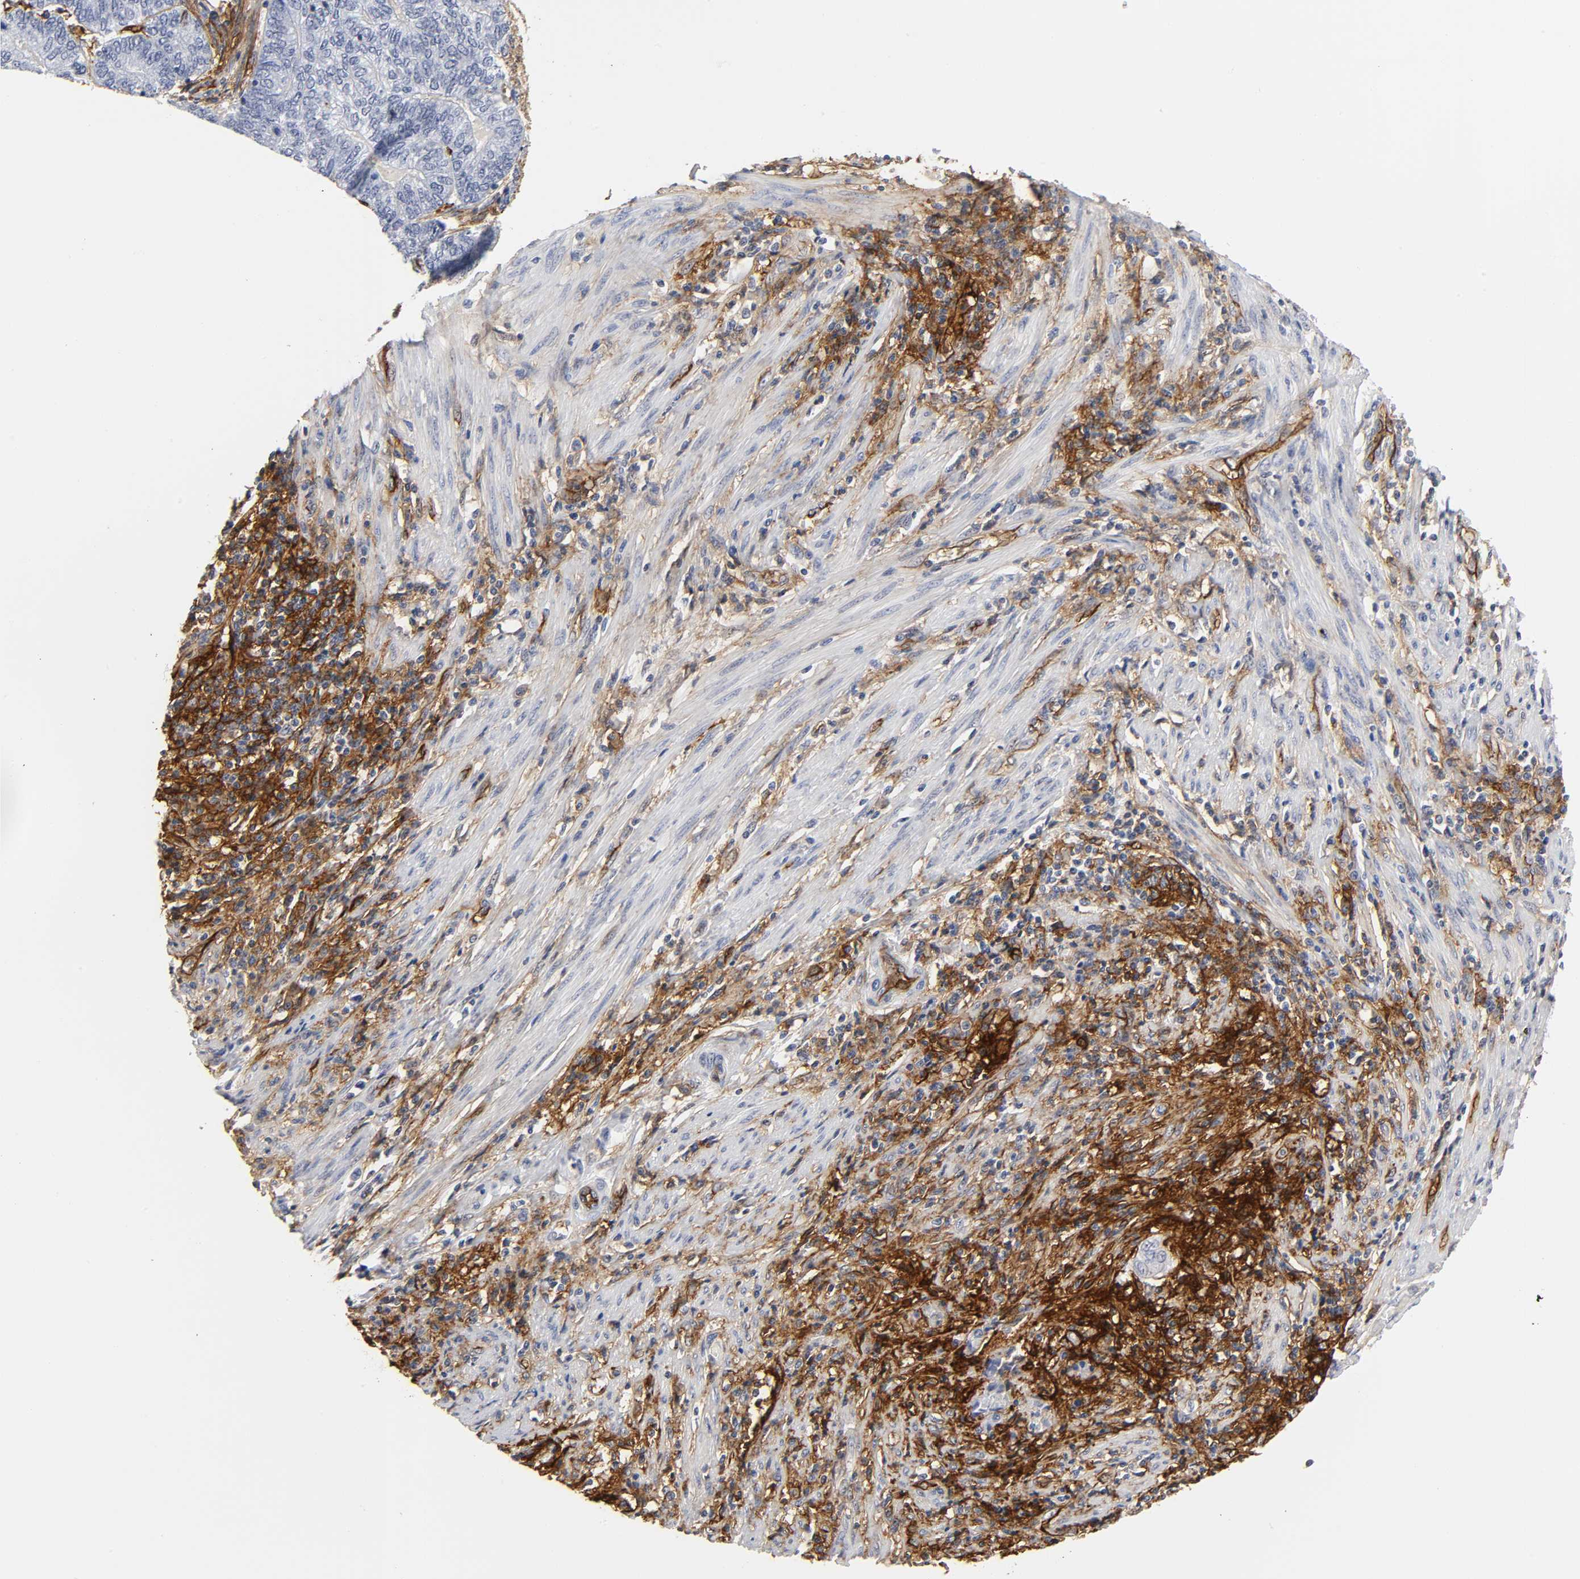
{"staining": {"intensity": "negative", "quantity": "none", "location": "none"}, "tissue": "endometrial cancer", "cell_type": "Tumor cells", "image_type": "cancer", "snomed": [{"axis": "morphology", "description": "Adenocarcinoma, NOS"}, {"axis": "topography", "description": "Uterus"}, {"axis": "topography", "description": "Endometrium"}], "caption": "Endometrial cancer was stained to show a protein in brown. There is no significant staining in tumor cells.", "gene": "ICAM1", "patient": {"sex": "female", "age": 70}}